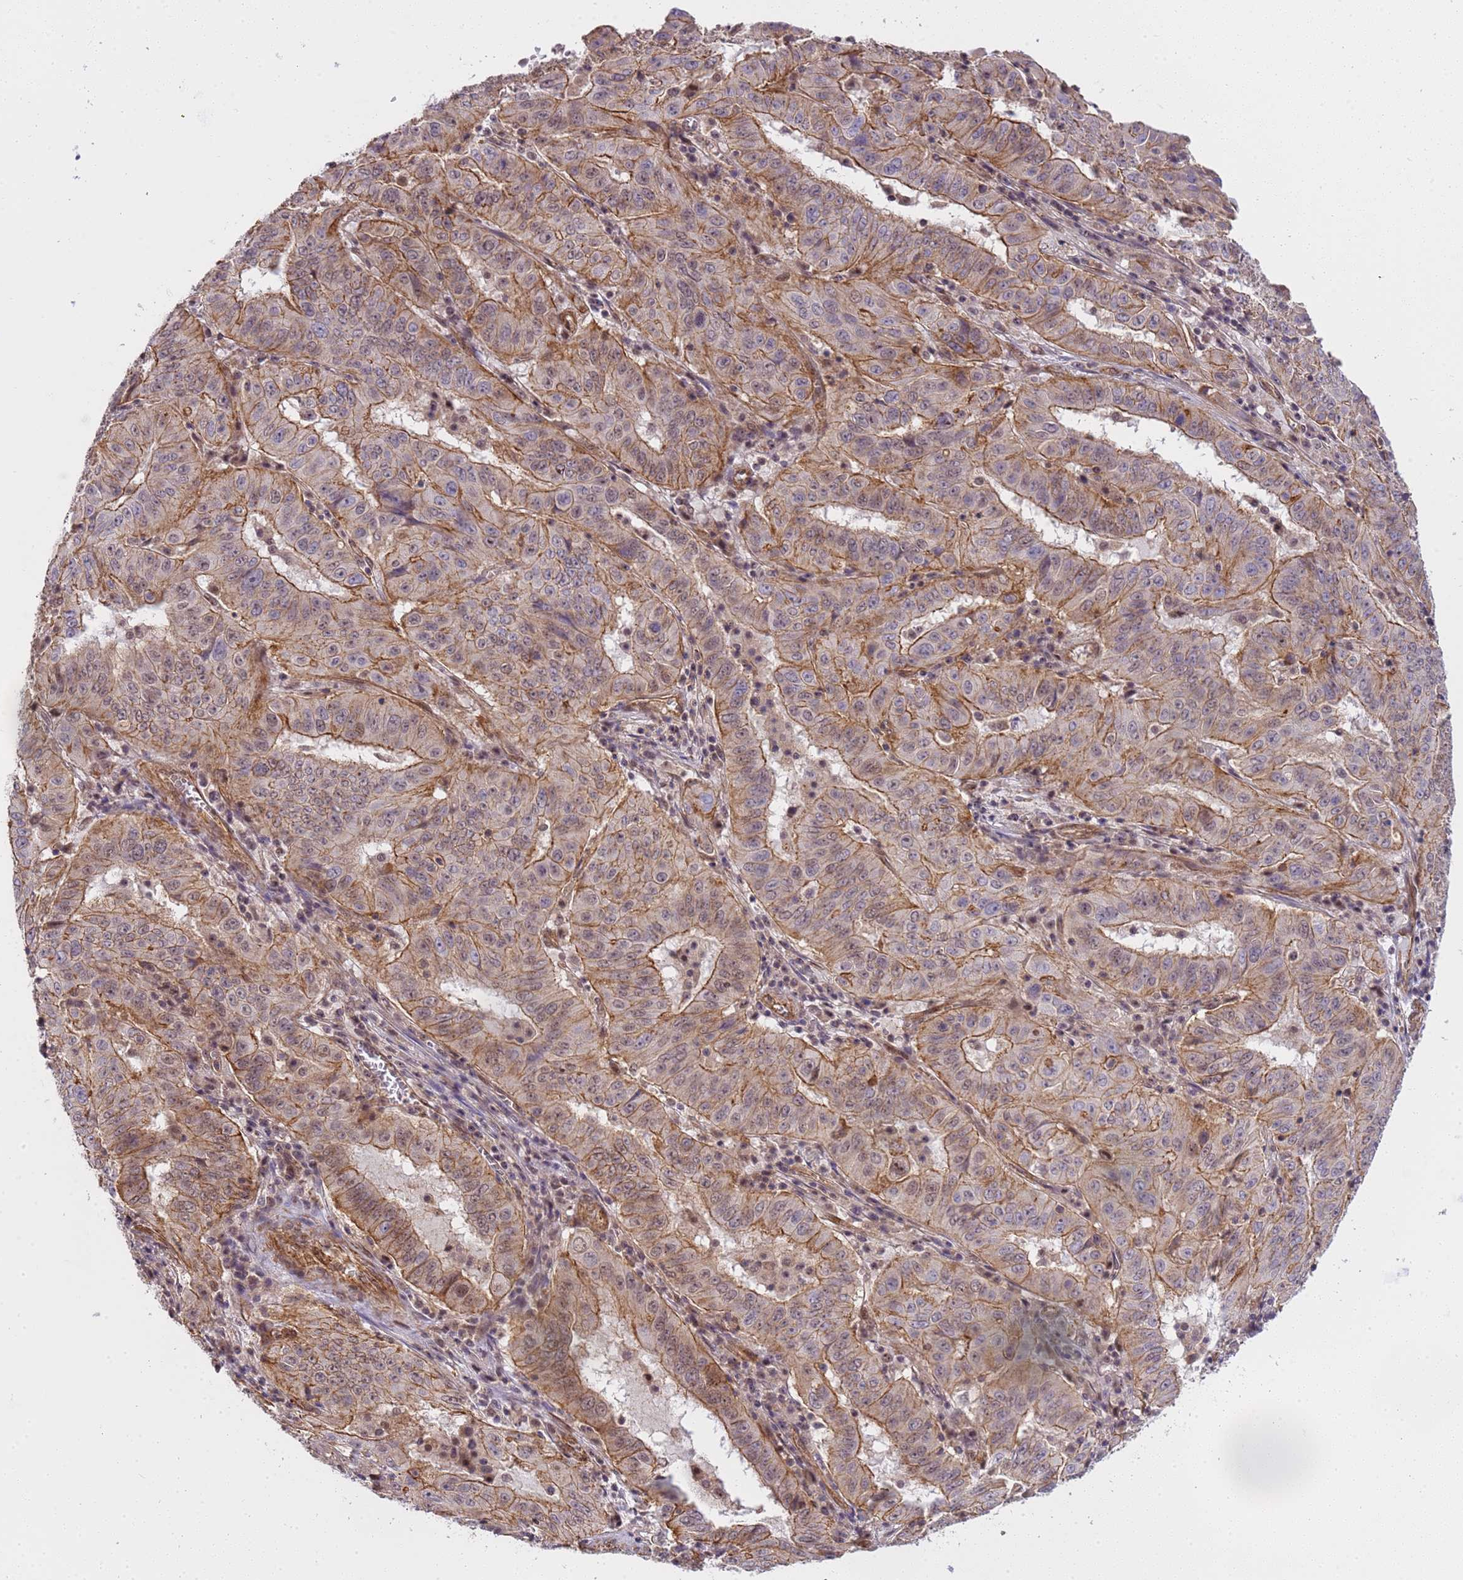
{"staining": {"intensity": "moderate", "quantity": ">75%", "location": "cytoplasmic/membranous,nuclear"}, "tissue": "pancreatic cancer", "cell_type": "Tumor cells", "image_type": "cancer", "snomed": [{"axis": "morphology", "description": "Adenocarcinoma, NOS"}, {"axis": "topography", "description": "Pancreas"}], "caption": "About >75% of tumor cells in human pancreatic cancer reveal moderate cytoplasmic/membranous and nuclear protein staining as visualized by brown immunohistochemical staining.", "gene": "EMC2", "patient": {"sex": "male", "age": 63}}